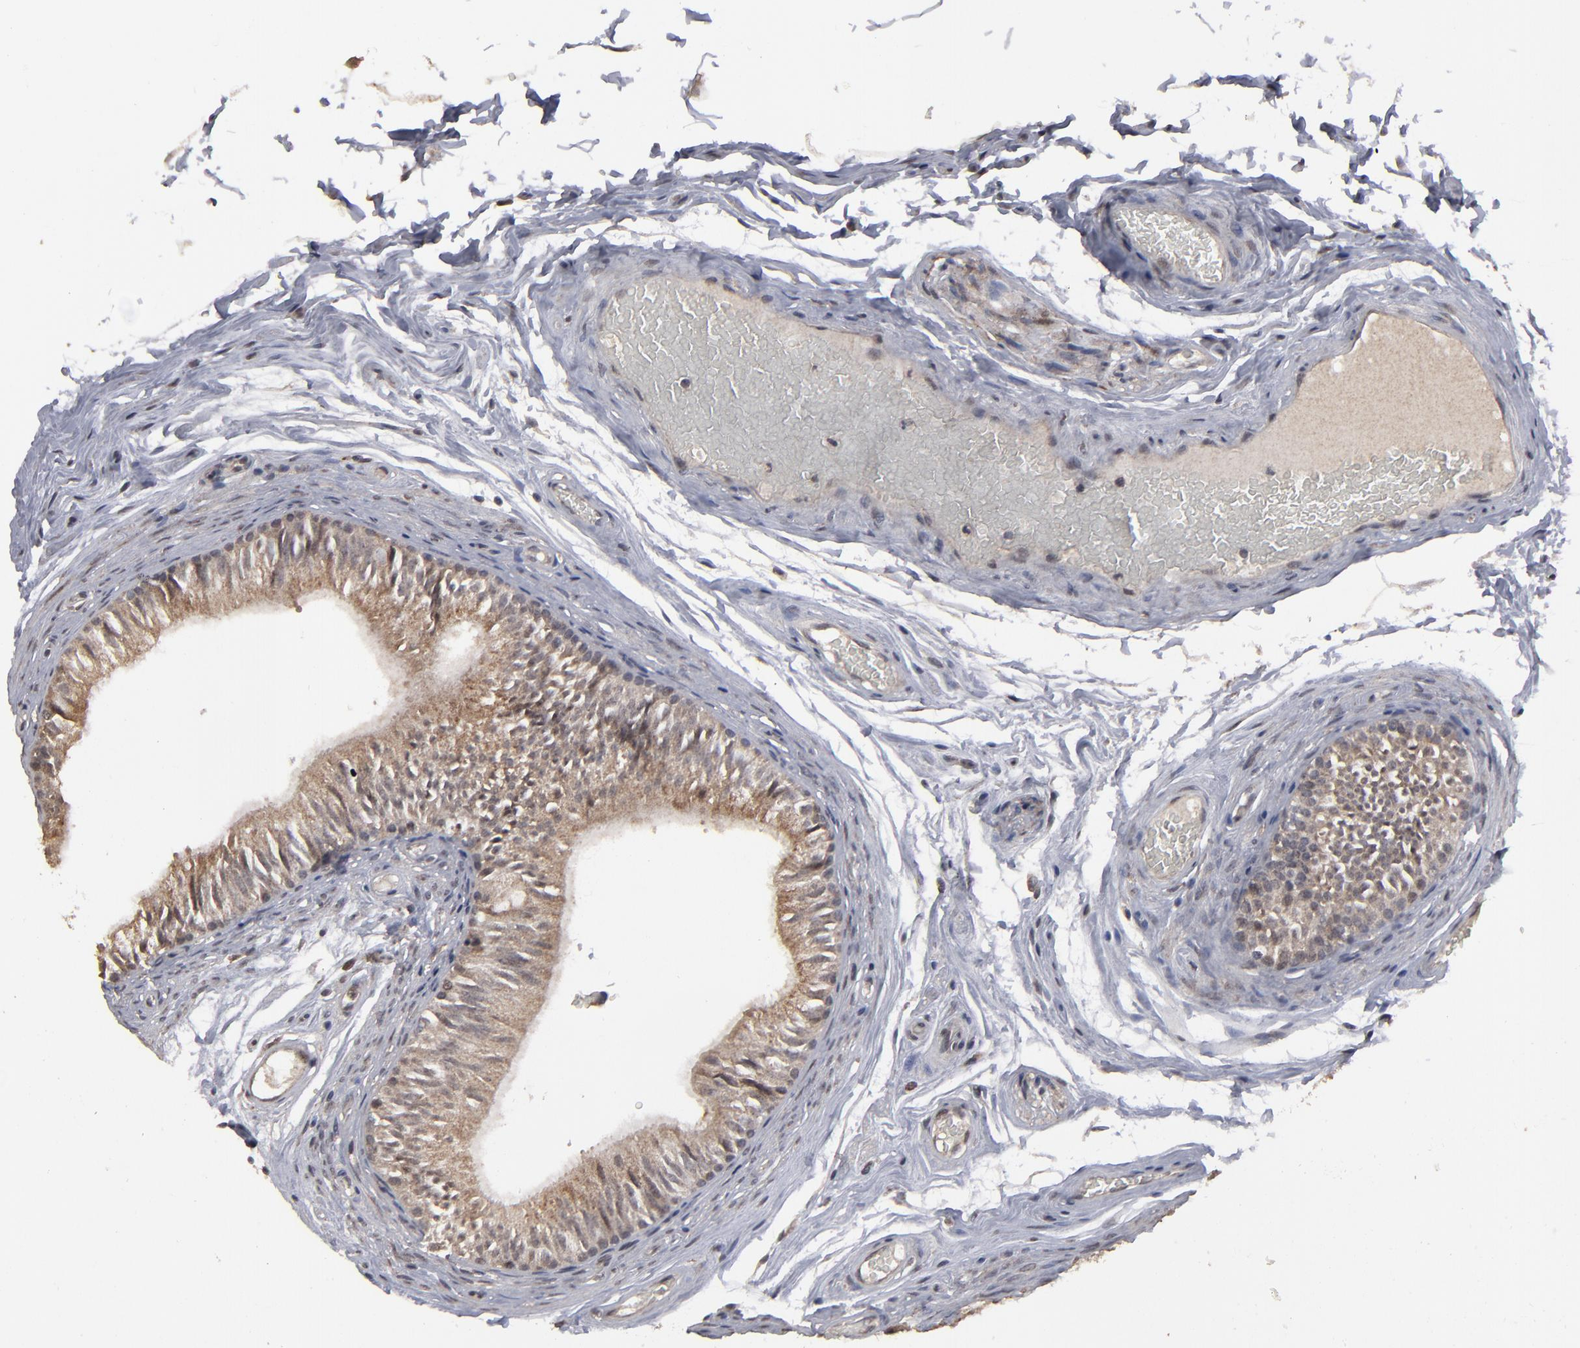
{"staining": {"intensity": "moderate", "quantity": ">75%", "location": "cytoplasmic/membranous"}, "tissue": "epididymis", "cell_type": "Glandular cells", "image_type": "normal", "snomed": [{"axis": "morphology", "description": "Normal tissue, NOS"}, {"axis": "topography", "description": "Testis"}, {"axis": "topography", "description": "Epididymis"}], "caption": "Glandular cells demonstrate moderate cytoplasmic/membranous expression in about >75% of cells in unremarkable epididymis.", "gene": "SLC22A17", "patient": {"sex": "male", "age": 36}}